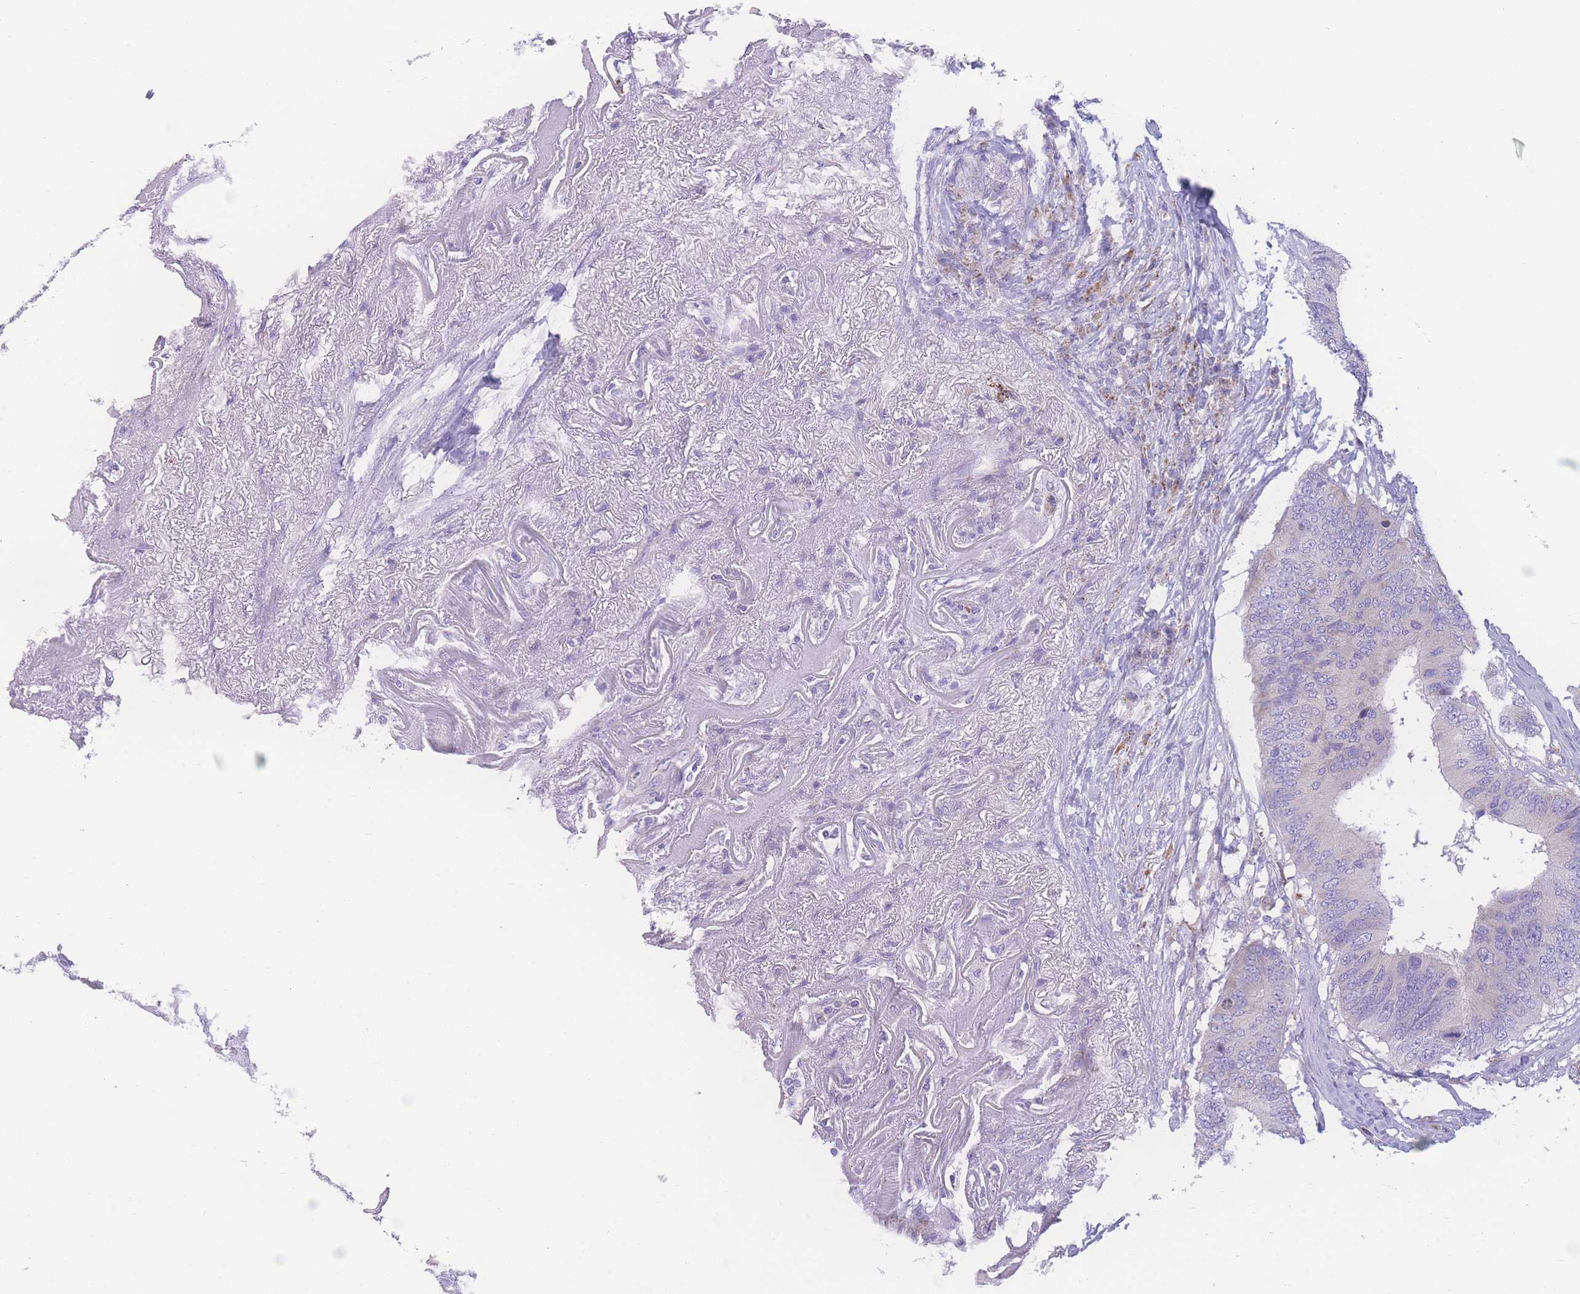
{"staining": {"intensity": "negative", "quantity": "none", "location": "none"}, "tissue": "colorectal cancer", "cell_type": "Tumor cells", "image_type": "cancer", "snomed": [{"axis": "morphology", "description": "Adenocarcinoma, NOS"}, {"axis": "topography", "description": "Colon"}], "caption": "Immunohistochemistry (IHC) photomicrograph of human adenocarcinoma (colorectal) stained for a protein (brown), which reveals no positivity in tumor cells. Nuclei are stained in blue.", "gene": "NBEAL1", "patient": {"sex": "male", "age": 71}}